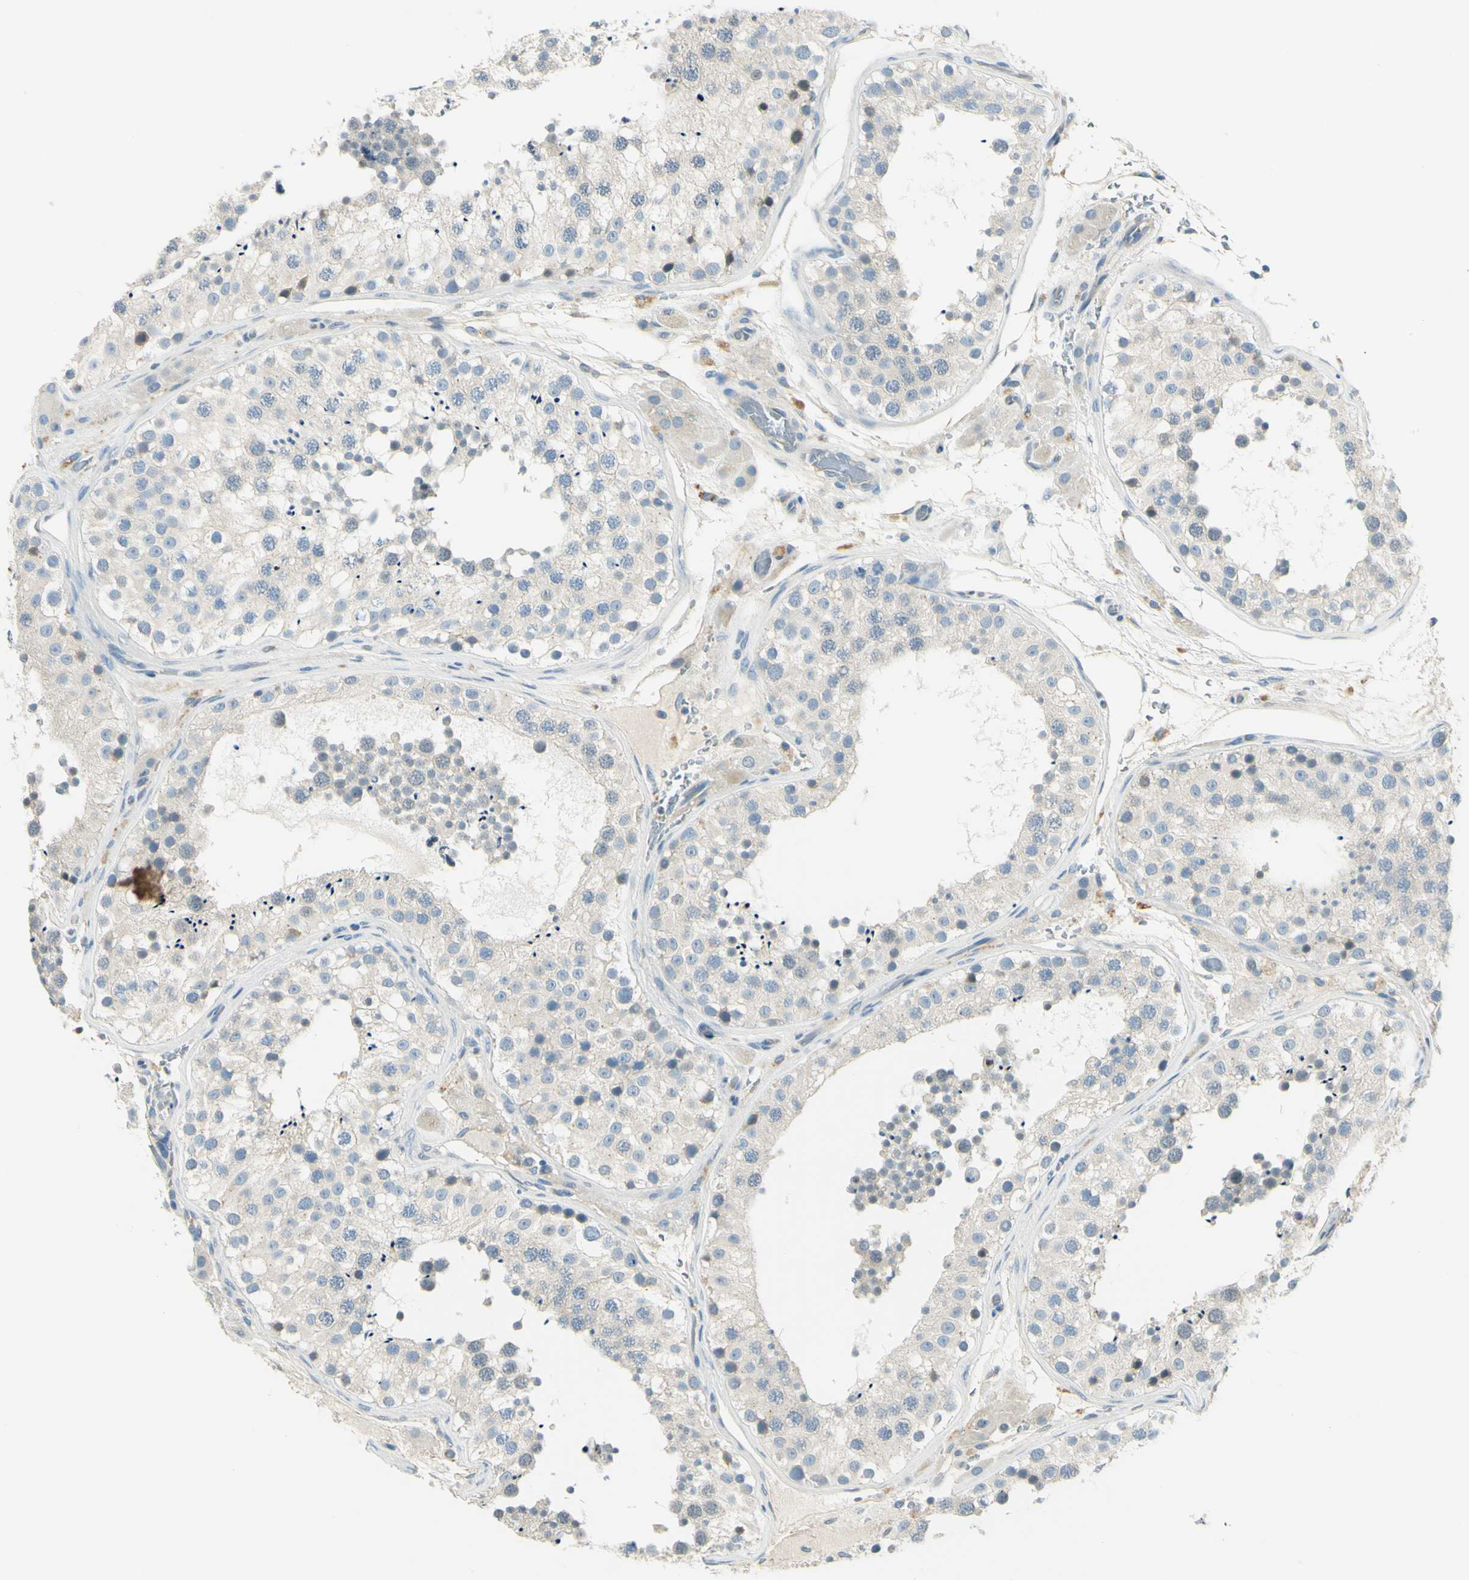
{"staining": {"intensity": "weak", "quantity": "<25%", "location": "cytoplasmic/membranous"}, "tissue": "testis", "cell_type": "Cells in seminiferous ducts", "image_type": "normal", "snomed": [{"axis": "morphology", "description": "Normal tissue, NOS"}, {"axis": "topography", "description": "Testis"}], "caption": "Cells in seminiferous ducts show no significant protein staining in unremarkable testis. (Stains: DAB (3,3'-diaminobenzidine) immunohistochemistry (IHC) with hematoxylin counter stain, Microscopy: brightfield microscopy at high magnification).", "gene": "LAMA3", "patient": {"sex": "male", "age": 26}}